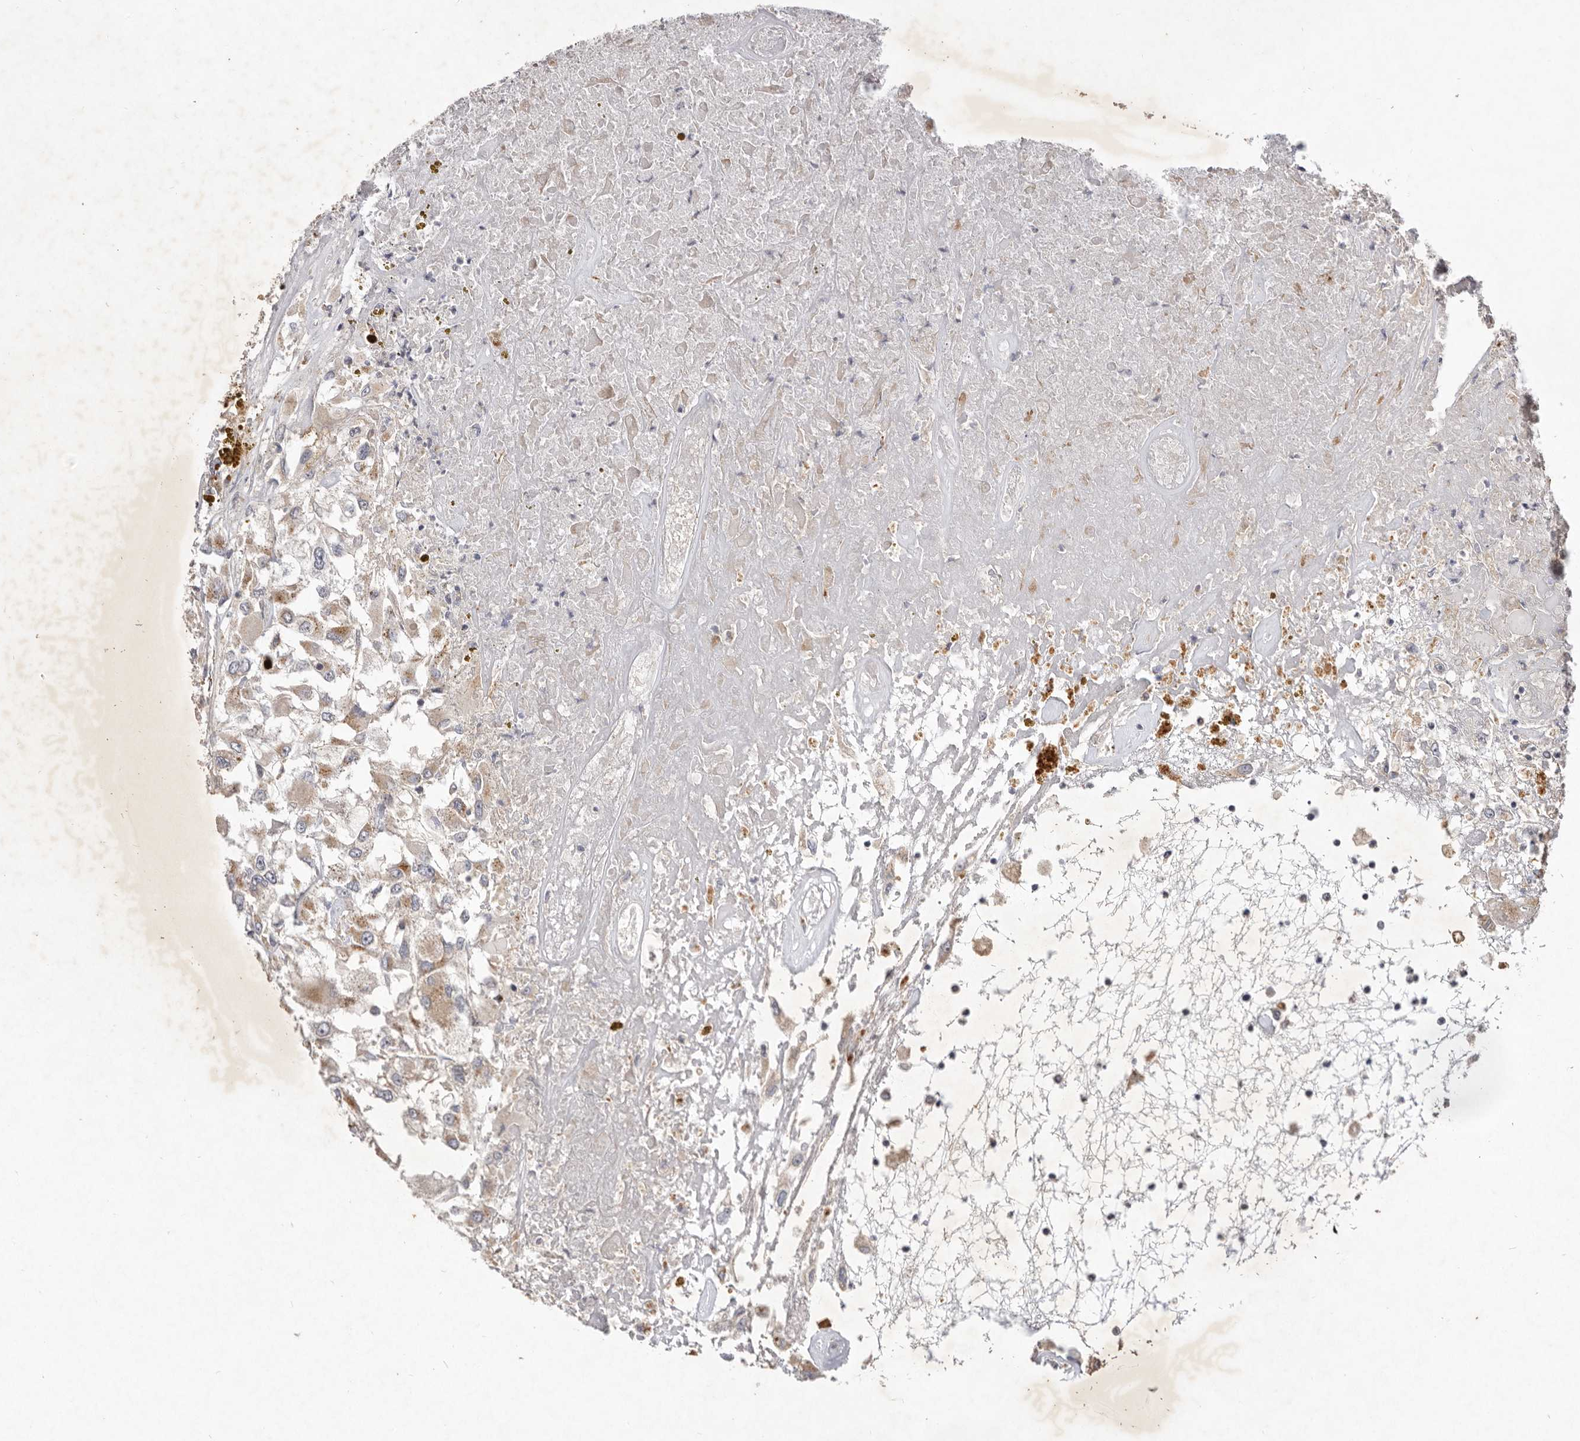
{"staining": {"intensity": "weak", "quantity": ">75%", "location": "cytoplasmic/membranous"}, "tissue": "renal cancer", "cell_type": "Tumor cells", "image_type": "cancer", "snomed": [{"axis": "morphology", "description": "Adenocarcinoma, NOS"}, {"axis": "topography", "description": "Kidney"}], "caption": "The histopathology image exhibits immunohistochemical staining of adenocarcinoma (renal). There is weak cytoplasmic/membranous positivity is appreciated in approximately >75% of tumor cells.", "gene": "USP24", "patient": {"sex": "female", "age": 52}}